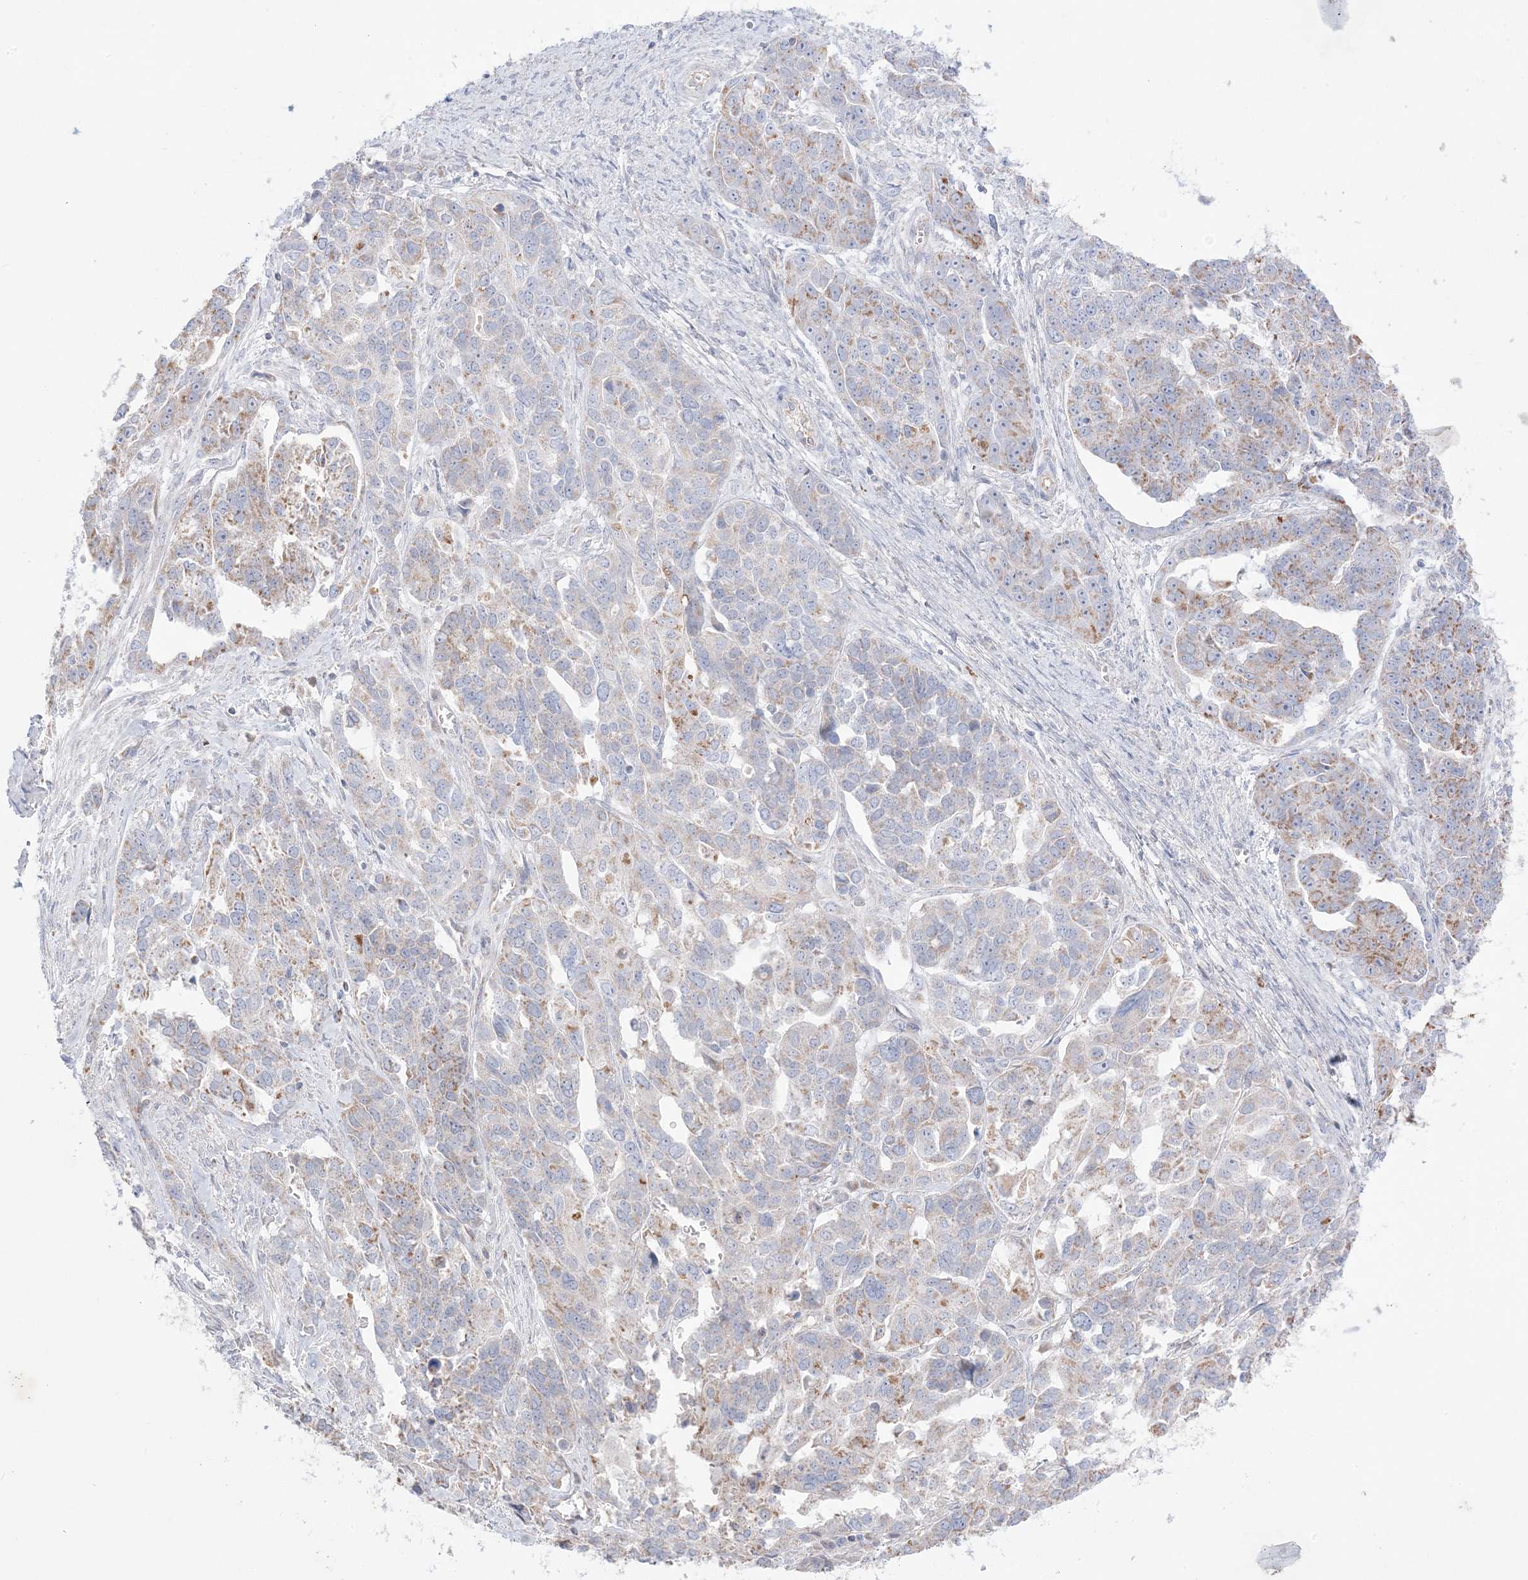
{"staining": {"intensity": "moderate", "quantity": "<25%", "location": "cytoplasmic/membranous"}, "tissue": "ovarian cancer", "cell_type": "Tumor cells", "image_type": "cancer", "snomed": [{"axis": "morphology", "description": "Cystadenocarcinoma, serous, NOS"}, {"axis": "topography", "description": "Ovary"}], "caption": "A micrograph of human serous cystadenocarcinoma (ovarian) stained for a protein exhibits moderate cytoplasmic/membranous brown staining in tumor cells.", "gene": "KCTD6", "patient": {"sex": "female", "age": 44}}